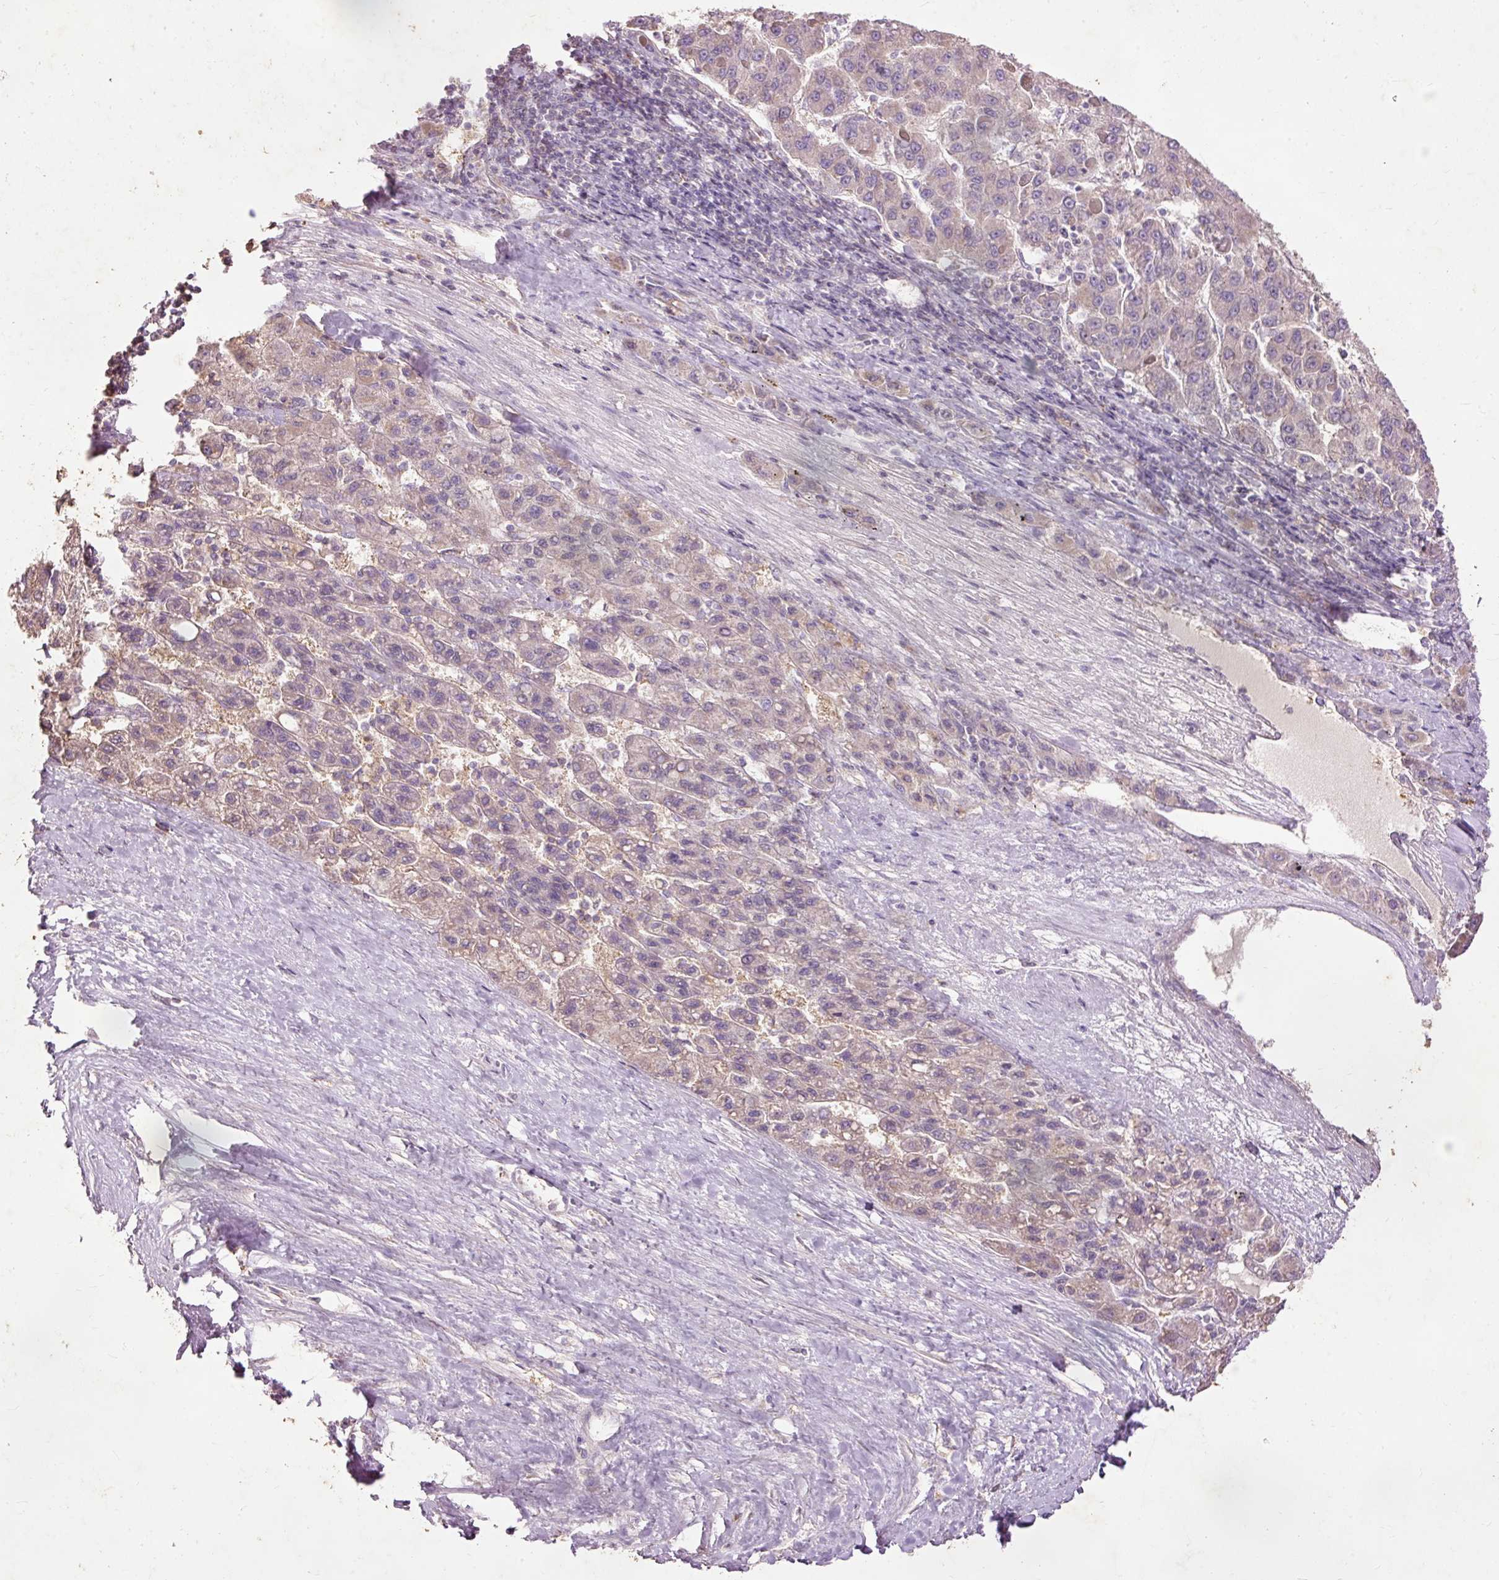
{"staining": {"intensity": "negative", "quantity": "none", "location": "none"}, "tissue": "liver cancer", "cell_type": "Tumor cells", "image_type": "cancer", "snomed": [{"axis": "morphology", "description": "Carcinoma, Hepatocellular, NOS"}, {"axis": "topography", "description": "Liver"}], "caption": "Immunohistochemical staining of liver cancer reveals no significant positivity in tumor cells. (DAB IHC with hematoxylin counter stain).", "gene": "PRDX5", "patient": {"sex": "female", "age": 82}}